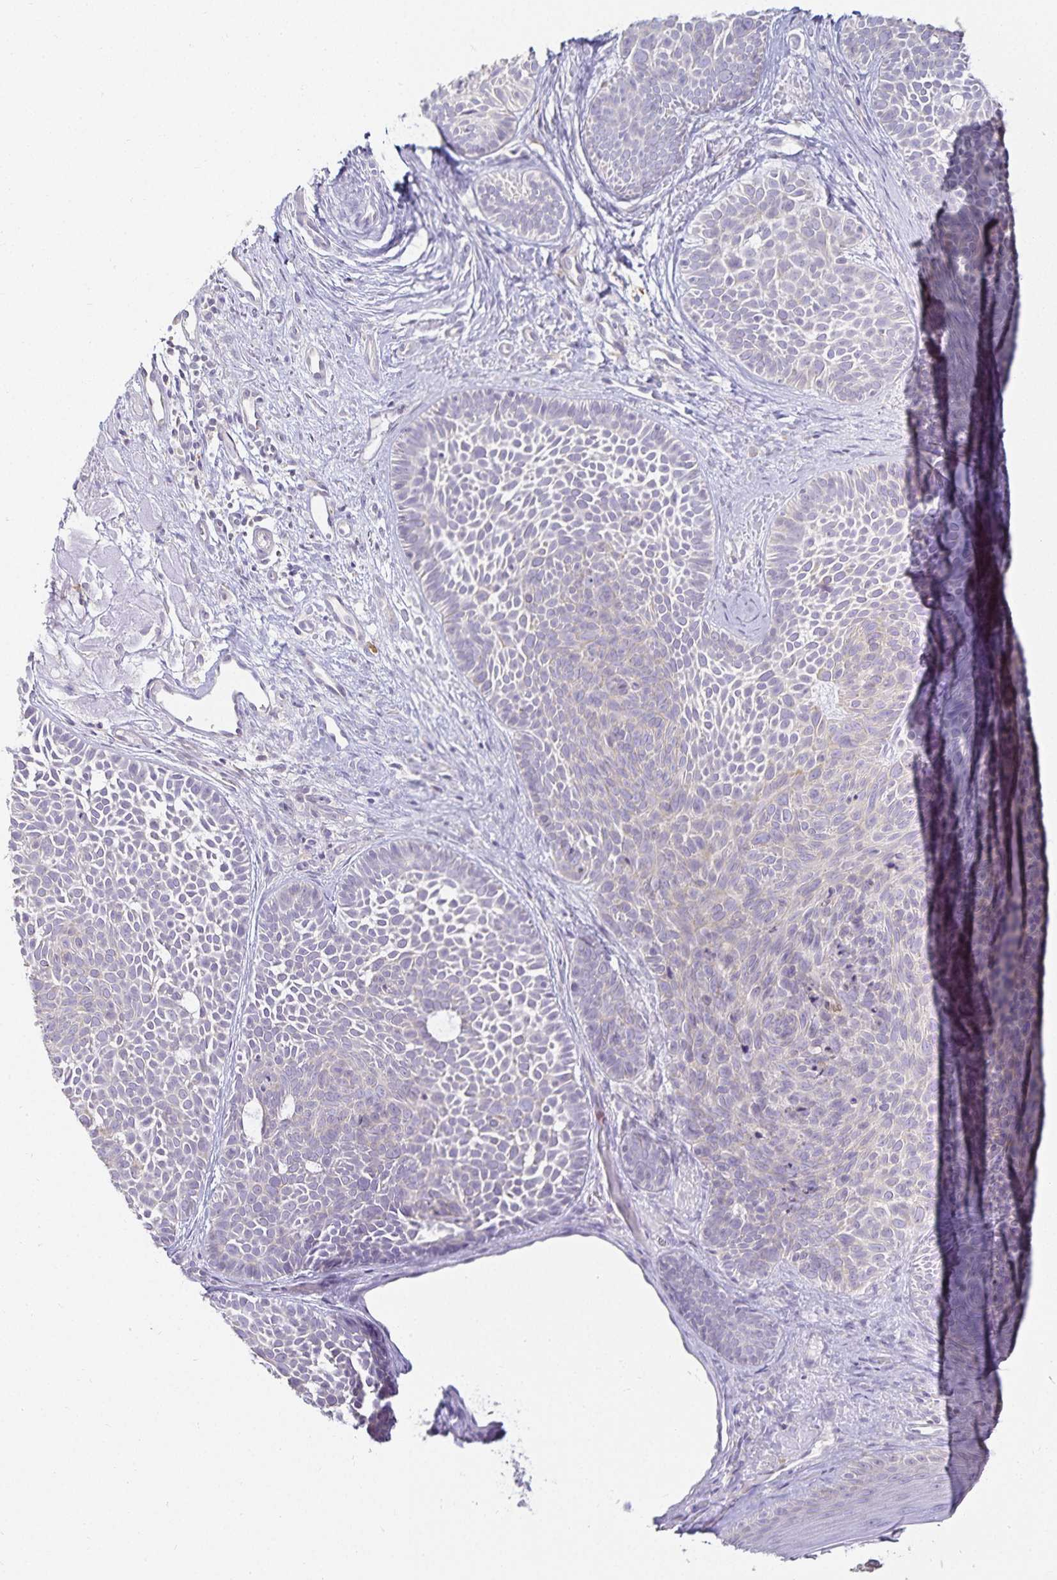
{"staining": {"intensity": "negative", "quantity": "none", "location": "none"}, "tissue": "skin cancer", "cell_type": "Tumor cells", "image_type": "cancer", "snomed": [{"axis": "morphology", "description": "Basal cell carcinoma"}, {"axis": "topography", "description": "Skin"}], "caption": "The image shows no staining of tumor cells in skin basal cell carcinoma.", "gene": "GP2", "patient": {"sex": "male", "age": 81}}